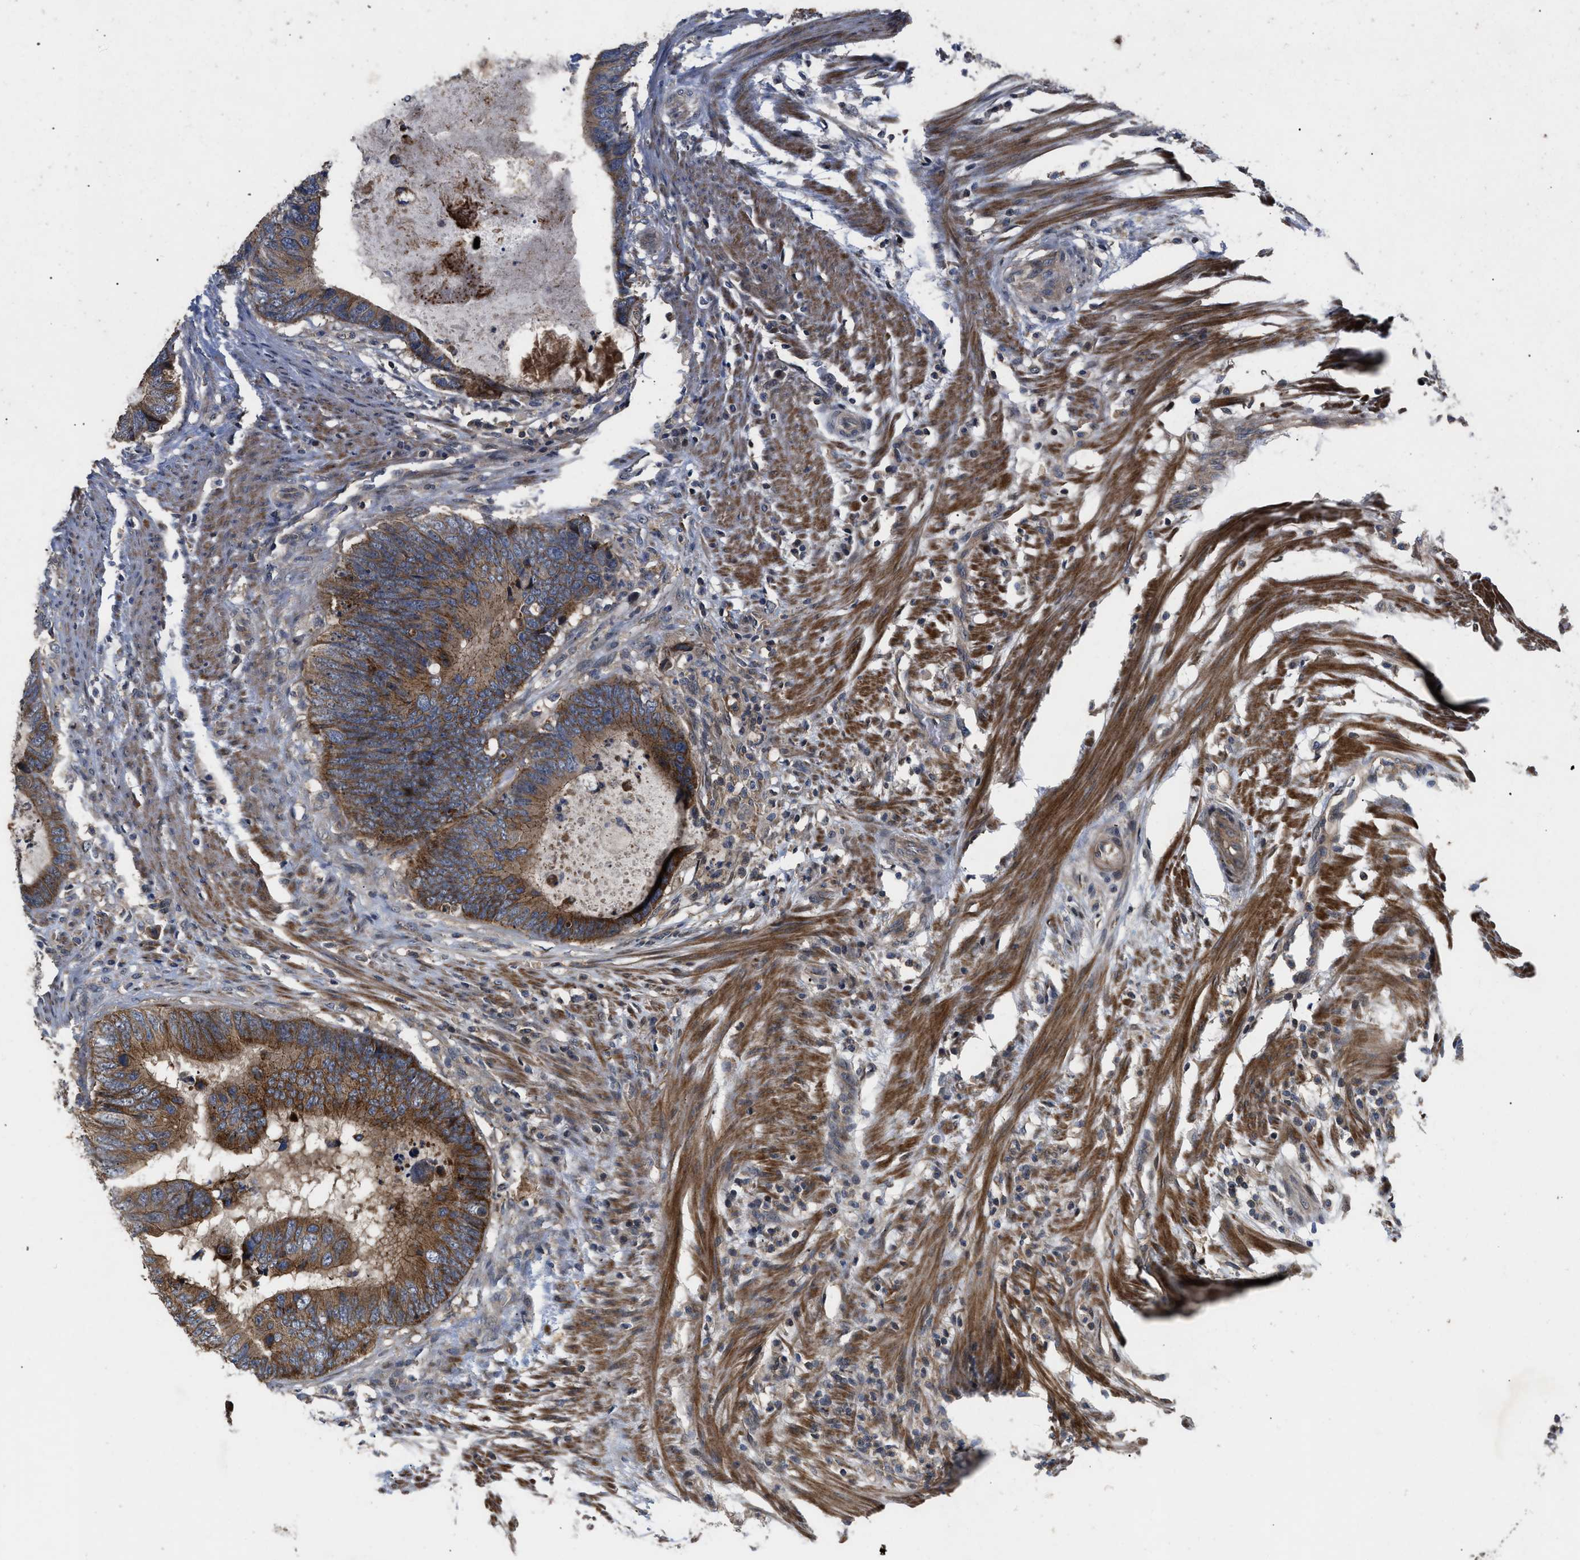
{"staining": {"intensity": "strong", "quantity": ">75%", "location": "cytoplasmic/membranous"}, "tissue": "colorectal cancer", "cell_type": "Tumor cells", "image_type": "cancer", "snomed": [{"axis": "morphology", "description": "Adenocarcinoma, NOS"}, {"axis": "topography", "description": "Colon"}], "caption": "This histopathology image reveals IHC staining of human adenocarcinoma (colorectal), with high strong cytoplasmic/membranous expression in approximately >75% of tumor cells.", "gene": "PRDM14", "patient": {"sex": "male", "age": 56}}